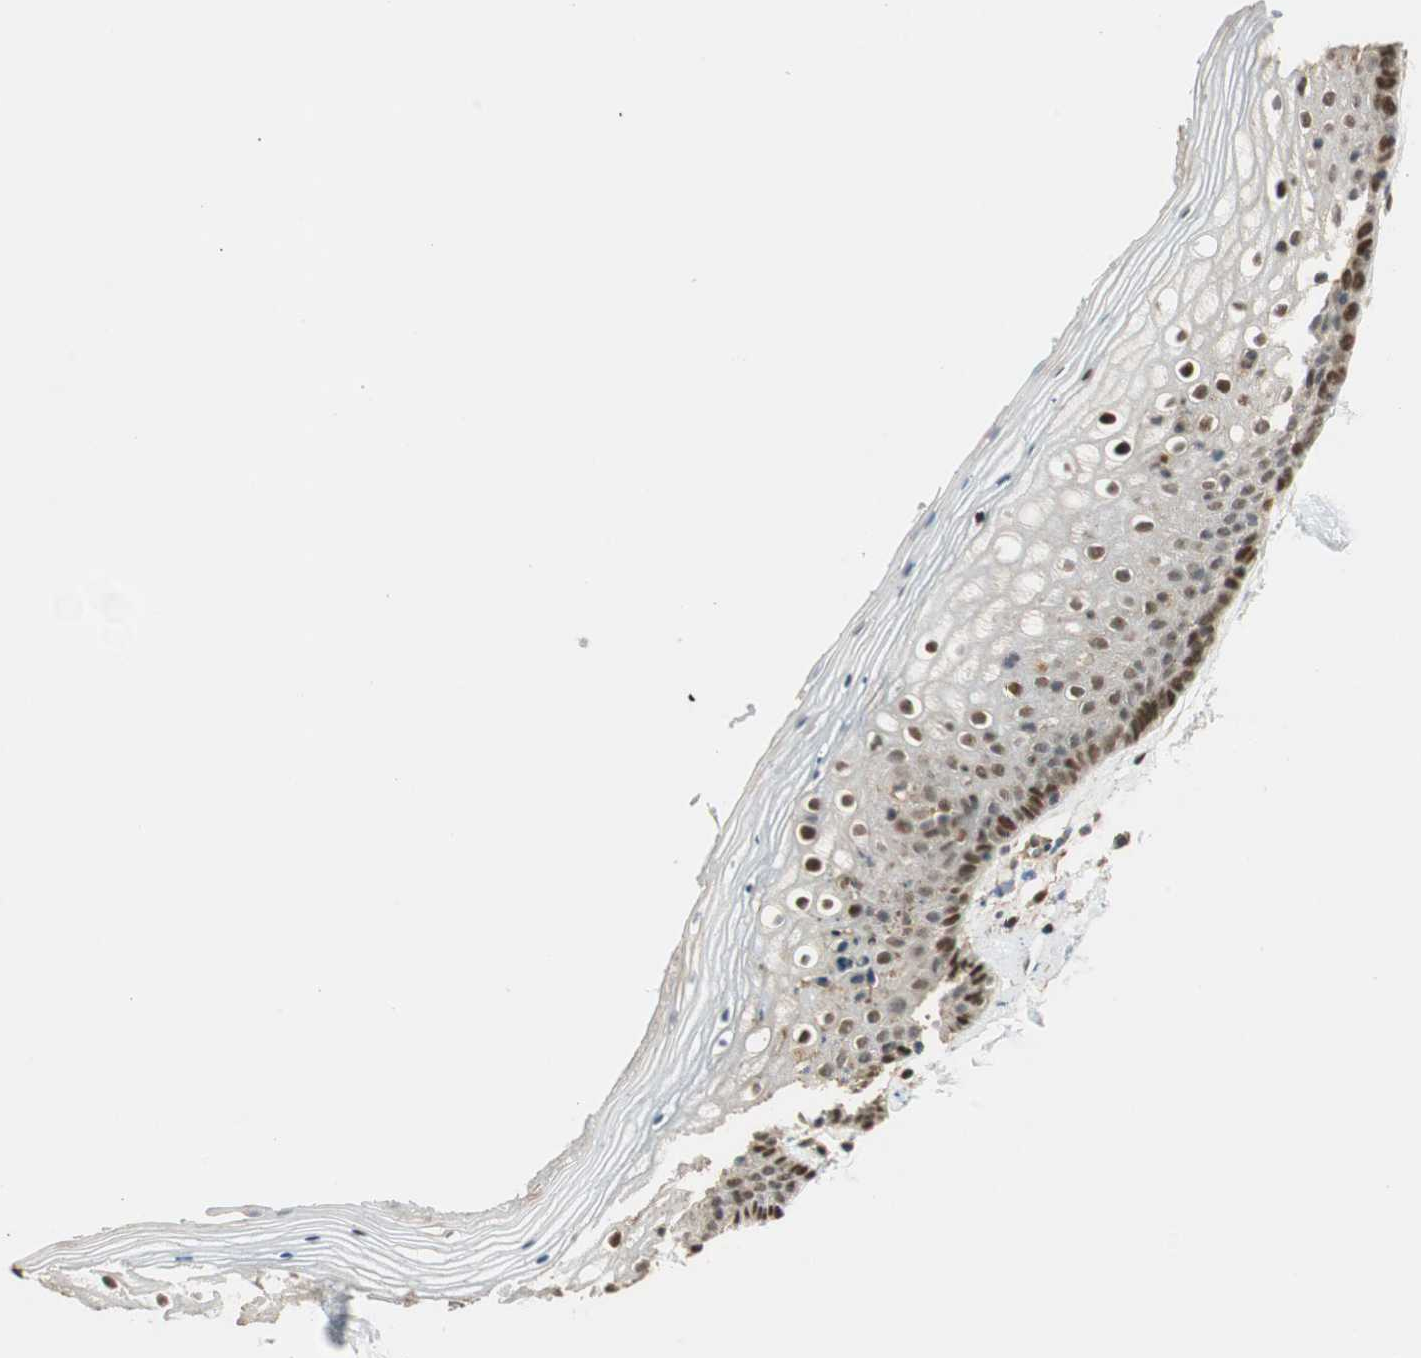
{"staining": {"intensity": "moderate", "quantity": "<25%", "location": "nuclear"}, "tissue": "vagina", "cell_type": "Squamous epithelial cells", "image_type": "normal", "snomed": [{"axis": "morphology", "description": "Normal tissue, NOS"}, {"axis": "topography", "description": "Vagina"}], "caption": "A micrograph of human vagina stained for a protein displays moderate nuclear brown staining in squamous epithelial cells.", "gene": "NES", "patient": {"sex": "female", "age": 46}}